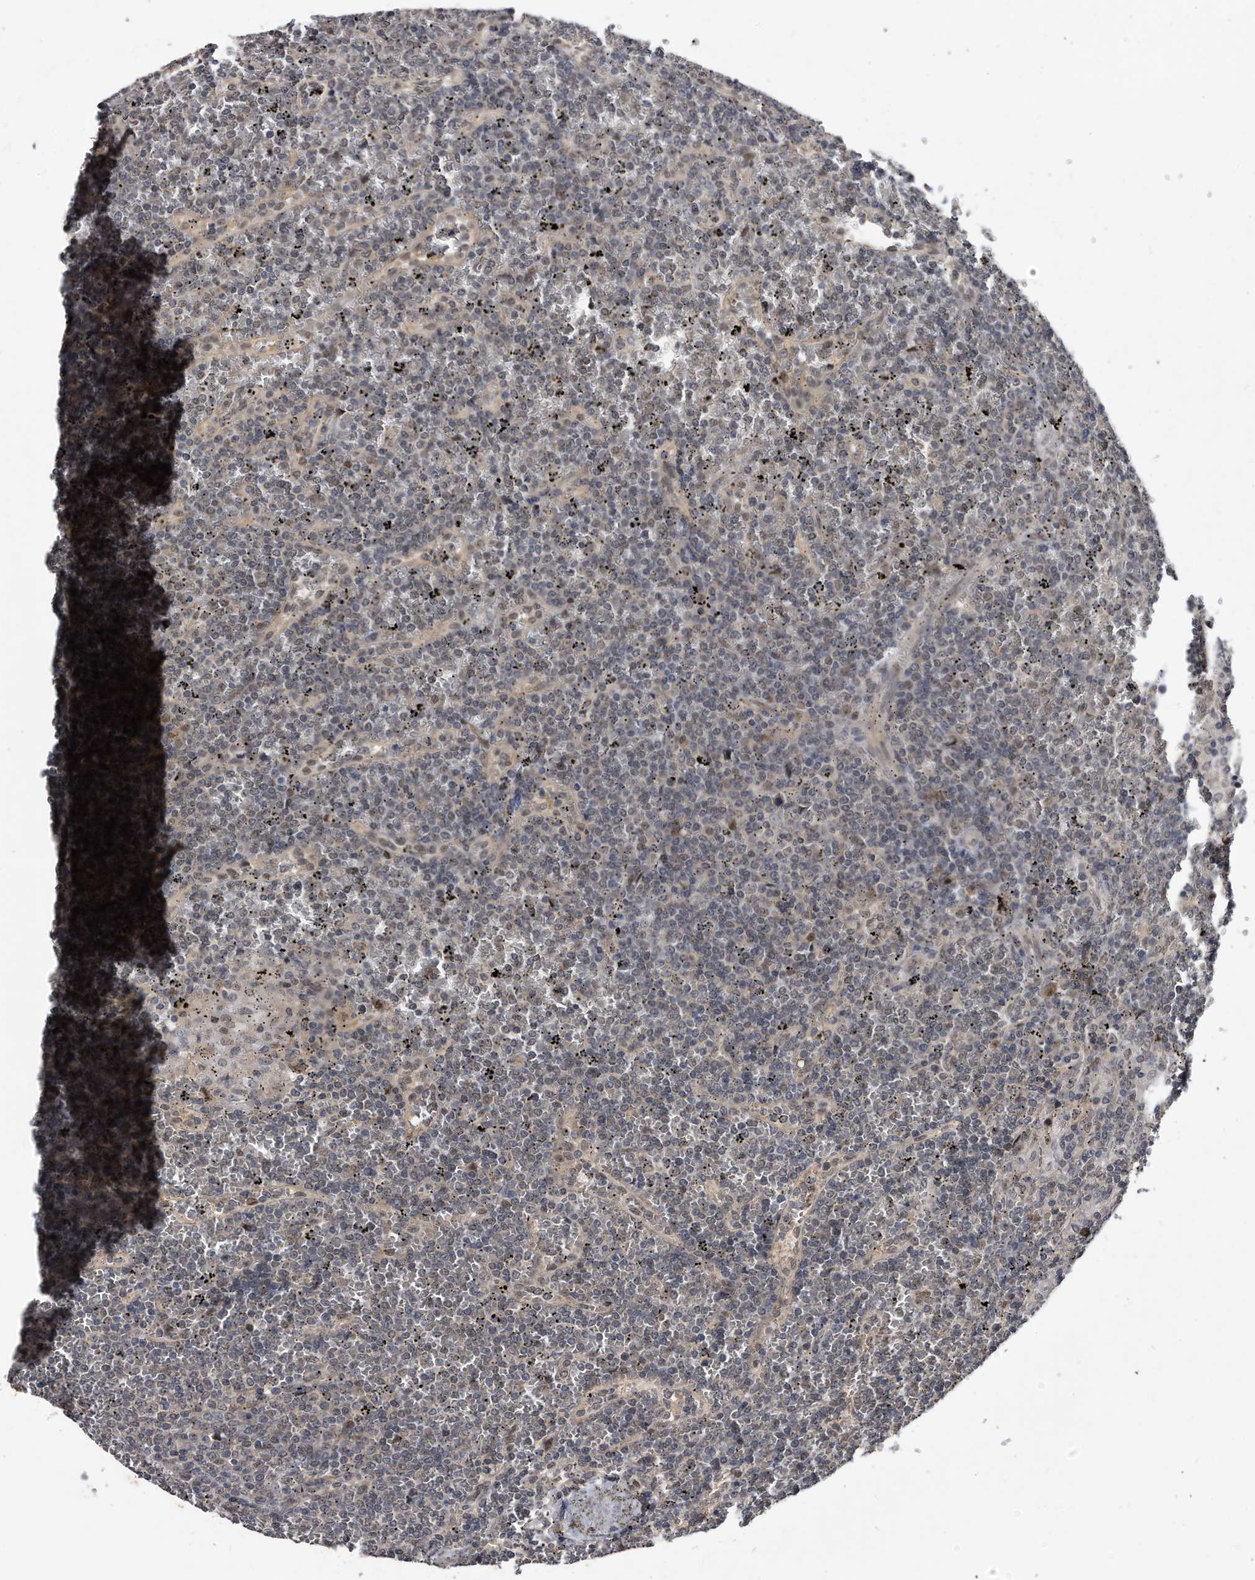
{"staining": {"intensity": "negative", "quantity": "none", "location": "none"}, "tissue": "lymphoma", "cell_type": "Tumor cells", "image_type": "cancer", "snomed": [{"axis": "morphology", "description": "Malignant lymphoma, non-Hodgkin's type, Low grade"}, {"axis": "topography", "description": "Spleen"}], "caption": "The IHC image has no significant positivity in tumor cells of malignant lymphoma, non-Hodgkin's type (low-grade) tissue. (Stains: DAB (3,3'-diaminobenzidine) IHC with hematoxylin counter stain, Microscopy: brightfield microscopy at high magnification).", "gene": "RAD23B", "patient": {"sex": "female", "age": 19}}